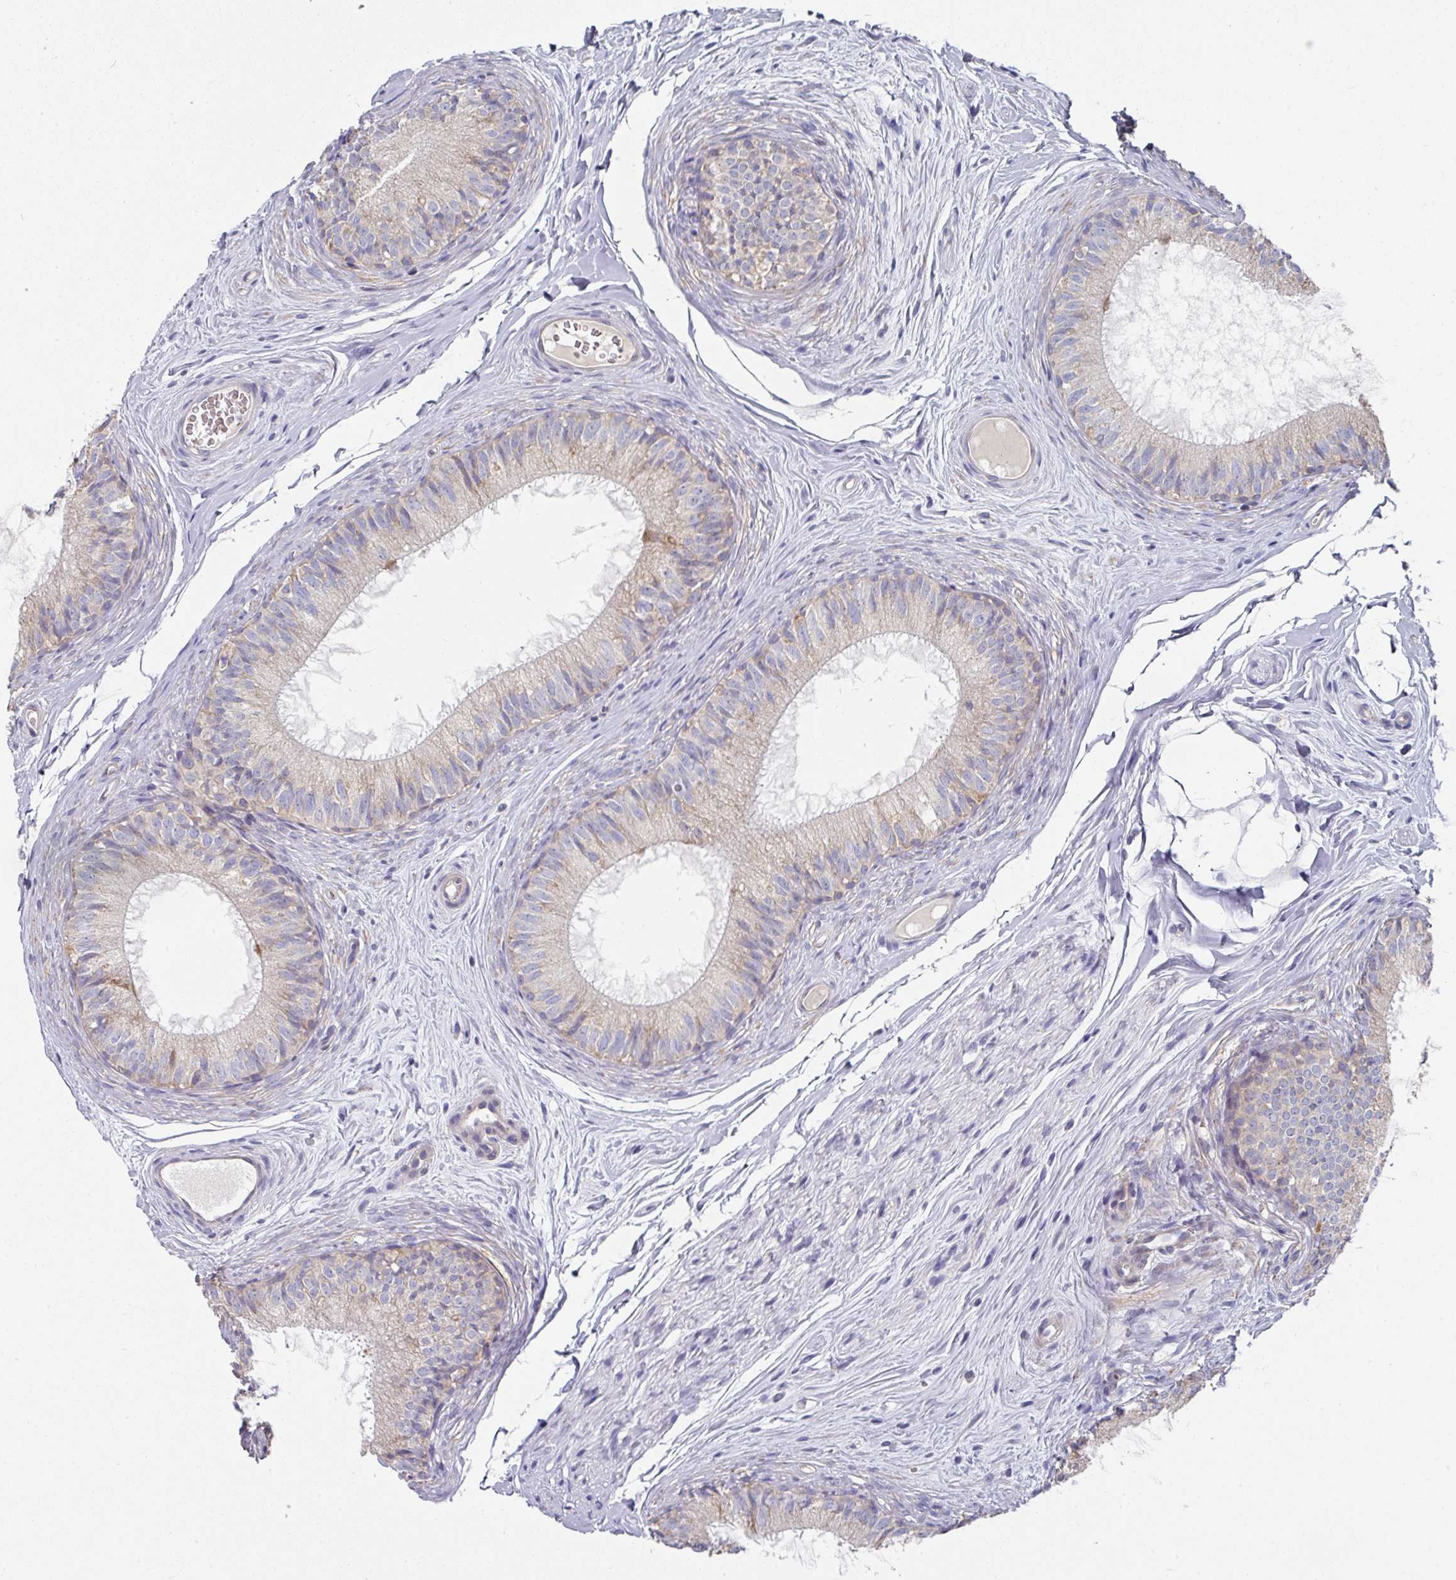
{"staining": {"intensity": "moderate", "quantity": "<25%", "location": "cytoplasmic/membranous"}, "tissue": "epididymis", "cell_type": "Glandular cells", "image_type": "normal", "snomed": [{"axis": "morphology", "description": "Normal tissue, NOS"}, {"axis": "topography", "description": "Epididymis"}], "caption": "DAB immunohistochemical staining of normal epididymis displays moderate cytoplasmic/membranous protein expression in about <25% of glandular cells.", "gene": "PYROXD2", "patient": {"sex": "male", "age": 25}}